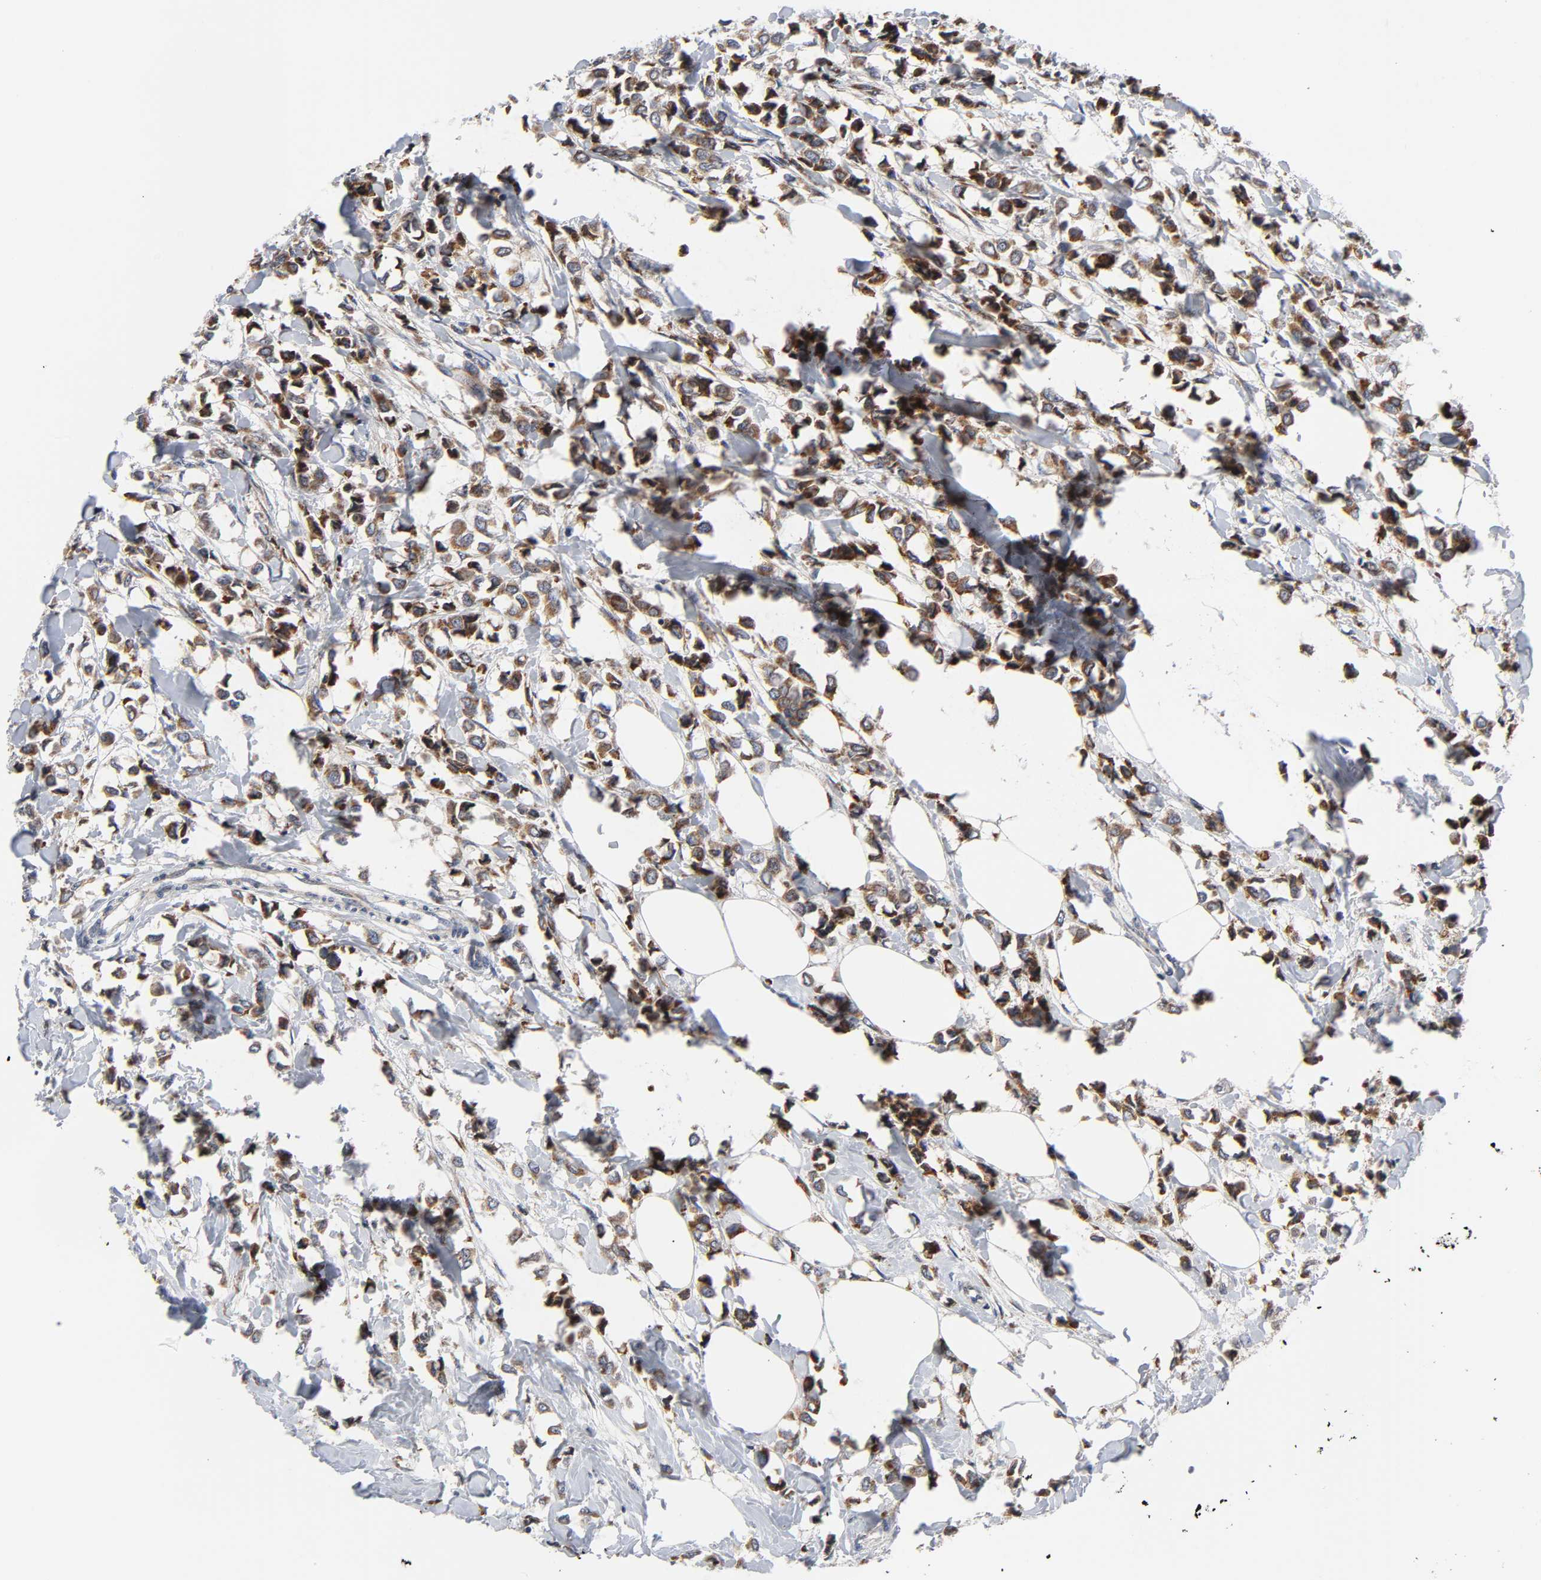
{"staining": {"intensity": "strong", "quantity": ">75%", "location": "cytoplasmic/membranous"}, "tissue": "breast cancer", "cell_type": "Tumor cells", "image_type": "cancer", "snomed": [{"axis": "morphology", "description": "Lobular carcinoma"}, {"axis": "topography", "description": "Breast"}], "caption": "A photomicrograph of human lobular carcinoma (breast) stained for a protein exhibits strong cytoplasmic/membranous brown staining in tumor cells. (DAB = brown stain, brightfield microscopy at high magnification).", "gene": "BAX", "patient": {"sex": "female", "age": 51}}